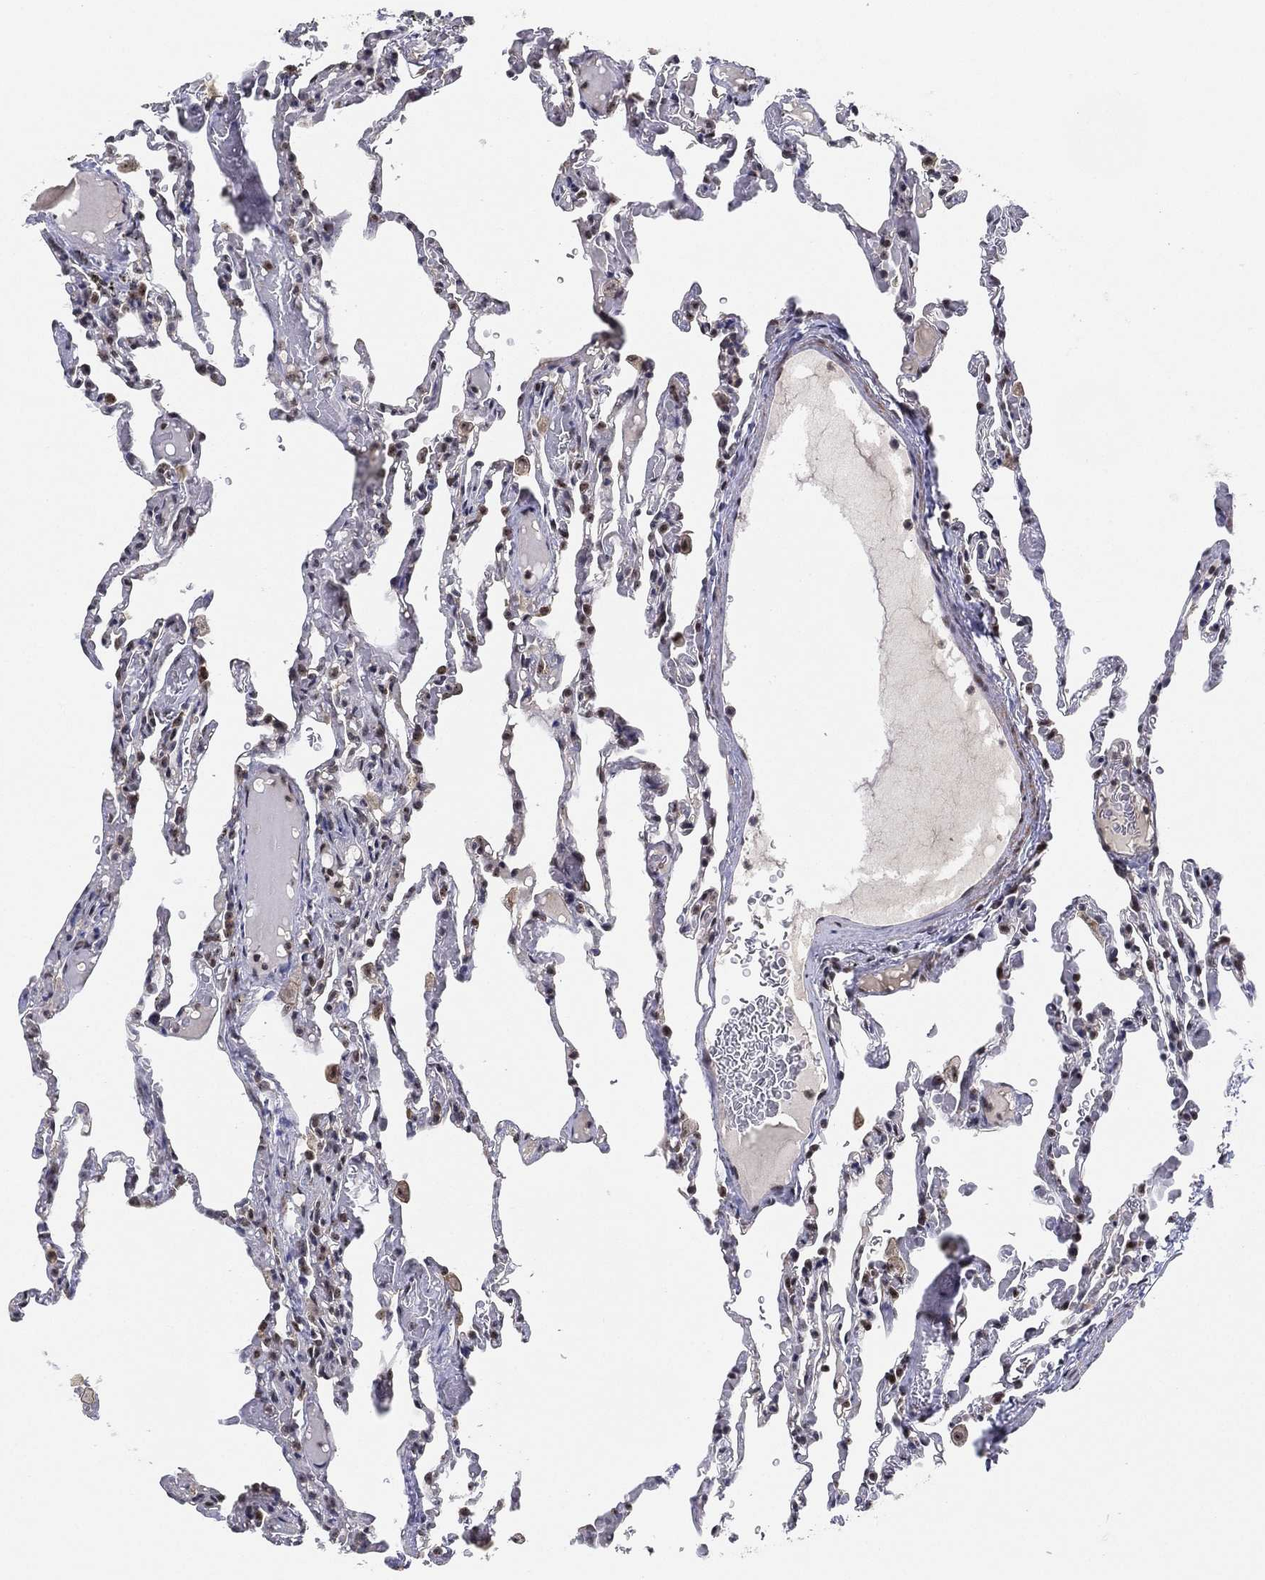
{"staining": {"intensity": "moderate", "quantity": "<25%", "location": "nuclear"}, "tissue": "lung", "cell_type": "Alveolar cells", "image_type": "normal", "snomed": [{"axis": "morphology", "description": "Normal tissue, NOS"}, {"axis": "topography", "description": "Lung"}], "caption": "Protein staining shows moderate nuclear positivity in approximately <25% of alveolar cells in normal lung. (Stains: DAB in brown, nuclei in blue, Microscopy: brightfield microscopy at high magnification).", "gene": "PPP1R16B", "patient": {"sex": "female", "age": 43}}